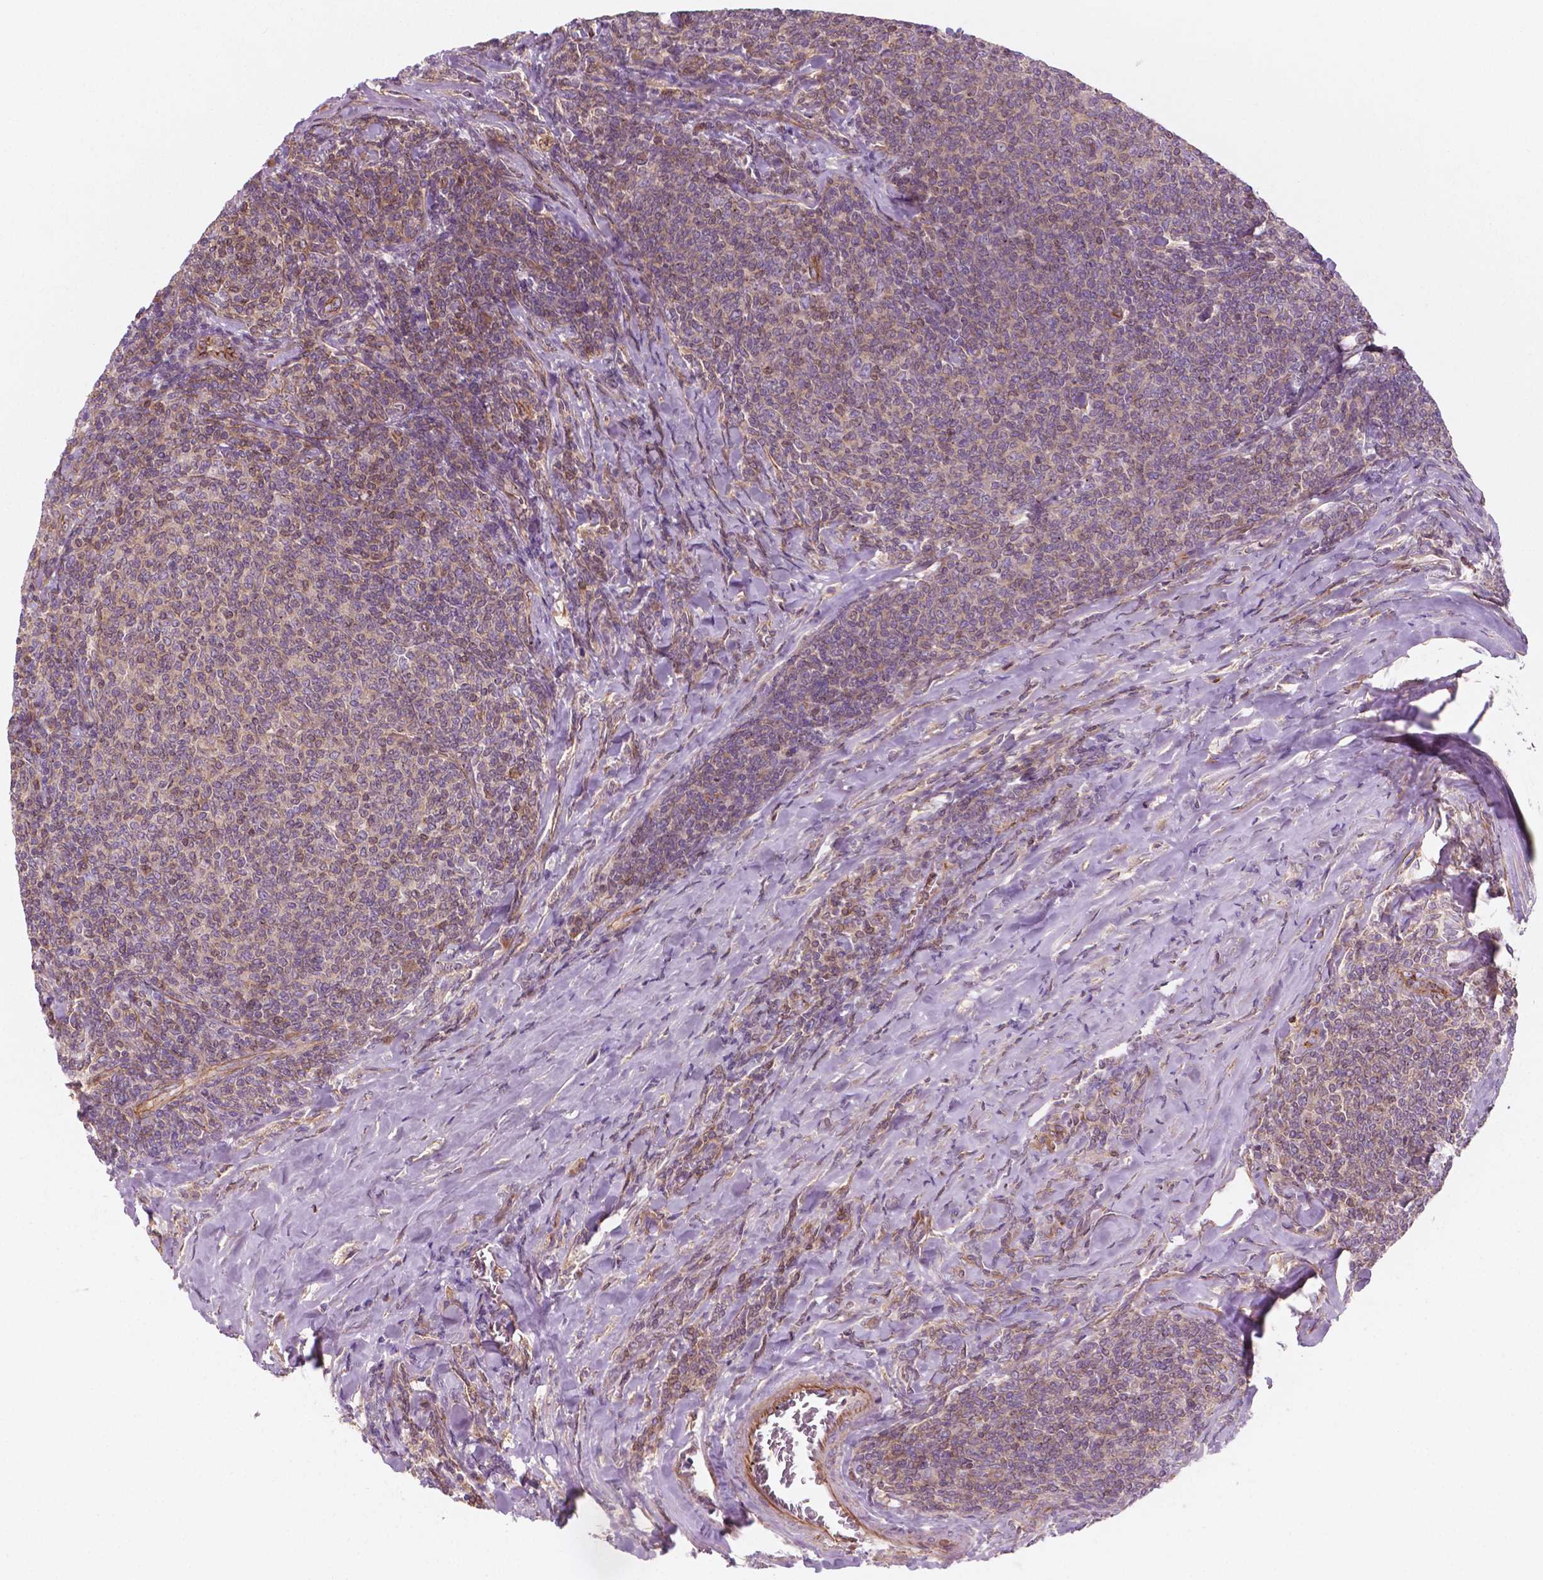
{"staining": {"intensity": "negative", "quantity": "none", "location": "none"}, "tissue": "lymphoma", "cell_type": "Tumor cells", "image_type": "cancer", "snomed": [{"axis": "morphology", "description": "Malignant lymphoma, non-Hodgkin's type, Low grade"}, {"axis": "topography", "description": "Lymph node"}], "caption": "DAB (3,3'-diaminobenzidine) immunohistochemical staining of malignant lymphoma, non-Hodgkin's type (low-grade) exhibits no significant staining in tumor cells.", "gene": "SURF4", "patient": {"sex": "male", "age": 52}}